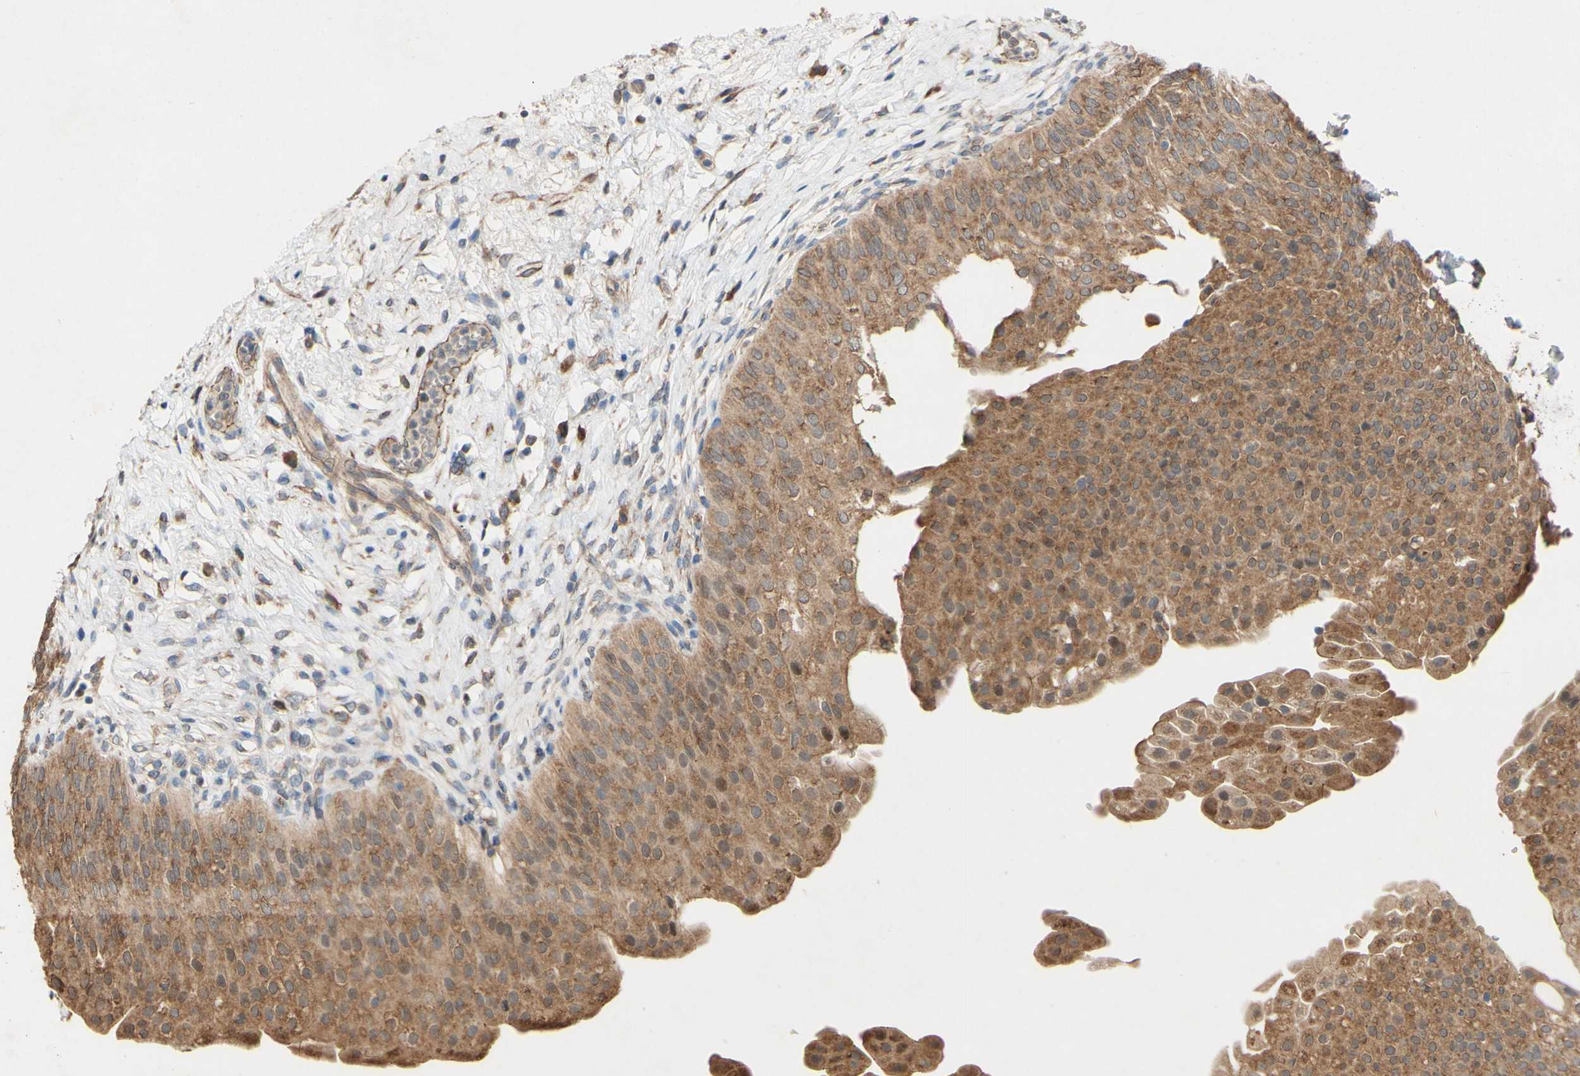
{"staining": {"intensity": "moderate", "quantity": ">75%", "location": "cytoplasmic/membranous,nuclear"}, "tissue": "urinary bladder", "cell_type": "Urothelial cells", "image_type": "normal", "snomed": [{"axis": "morphology", "description": "Normal tissue, NOS"}, {"axis": "topography", "description": "Urinary bladder"}], "caption": "Immunohistochemistry (IHC) histopathology image of unremarkable urinary bladder: human urinary bladder stained using IHC exhibits medium levels of moderate protein expression localized specifically in the cytoplasmic/membranous,nuclear of urothelial cells, appearing as a cytoplasmic/membranous,nuclear brown color.", "gene": "PDGFB", "patient": {"sex": "male", "age": 46}}